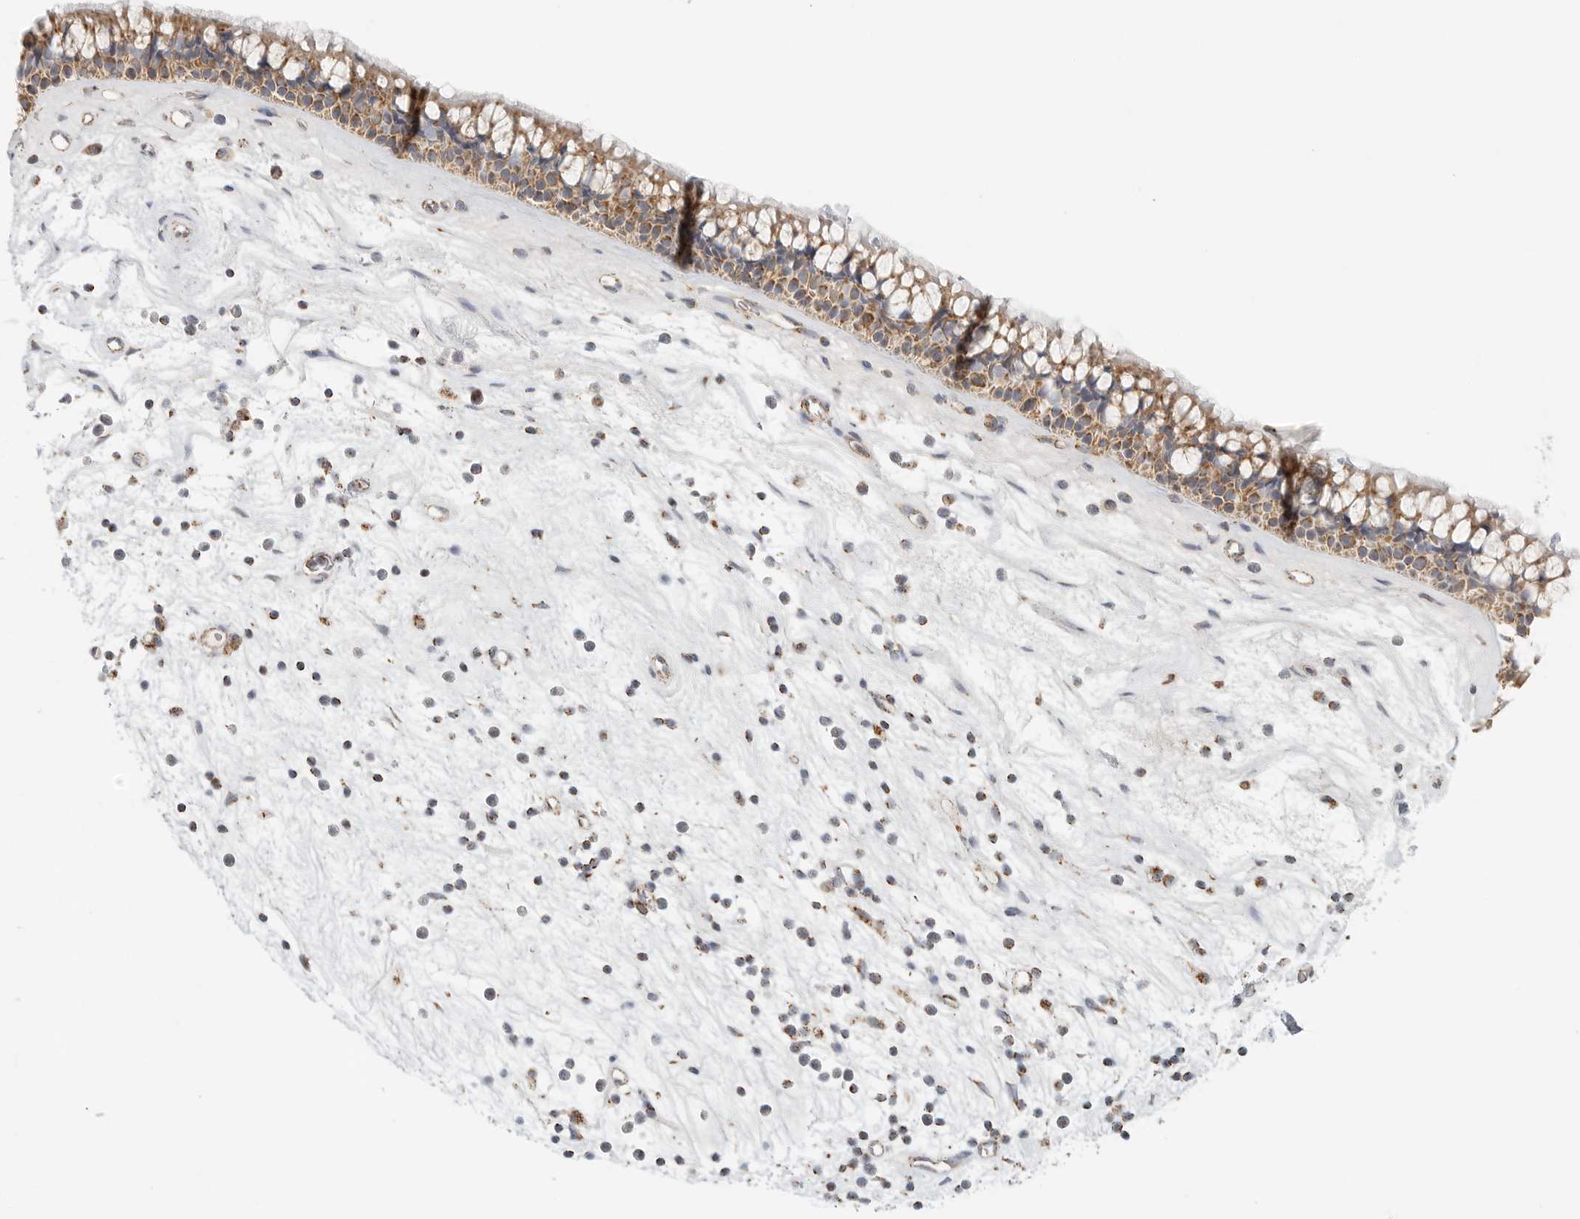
{"staining": {"intensity": "moderate", "quantity": ">75%", "location": "cytoplasmic/membranous"}, "tissue": "nasopharynx", "cell_type": "Respiratory epithelial cells", "image_type": "normal", "snomed": [{"axis": "morphology", "description": "Normal tissue, NOS"}, {"axis": "topography", "description": "Nasopharynx"}], "caption": "Moderate cytoplasmic/membranous protein staining is appreciated in about >75% of respiratory epithelial cells in nasopharynx.", "gene": "SLC25A26", "patient": {"sex": "male", "age": 64}}